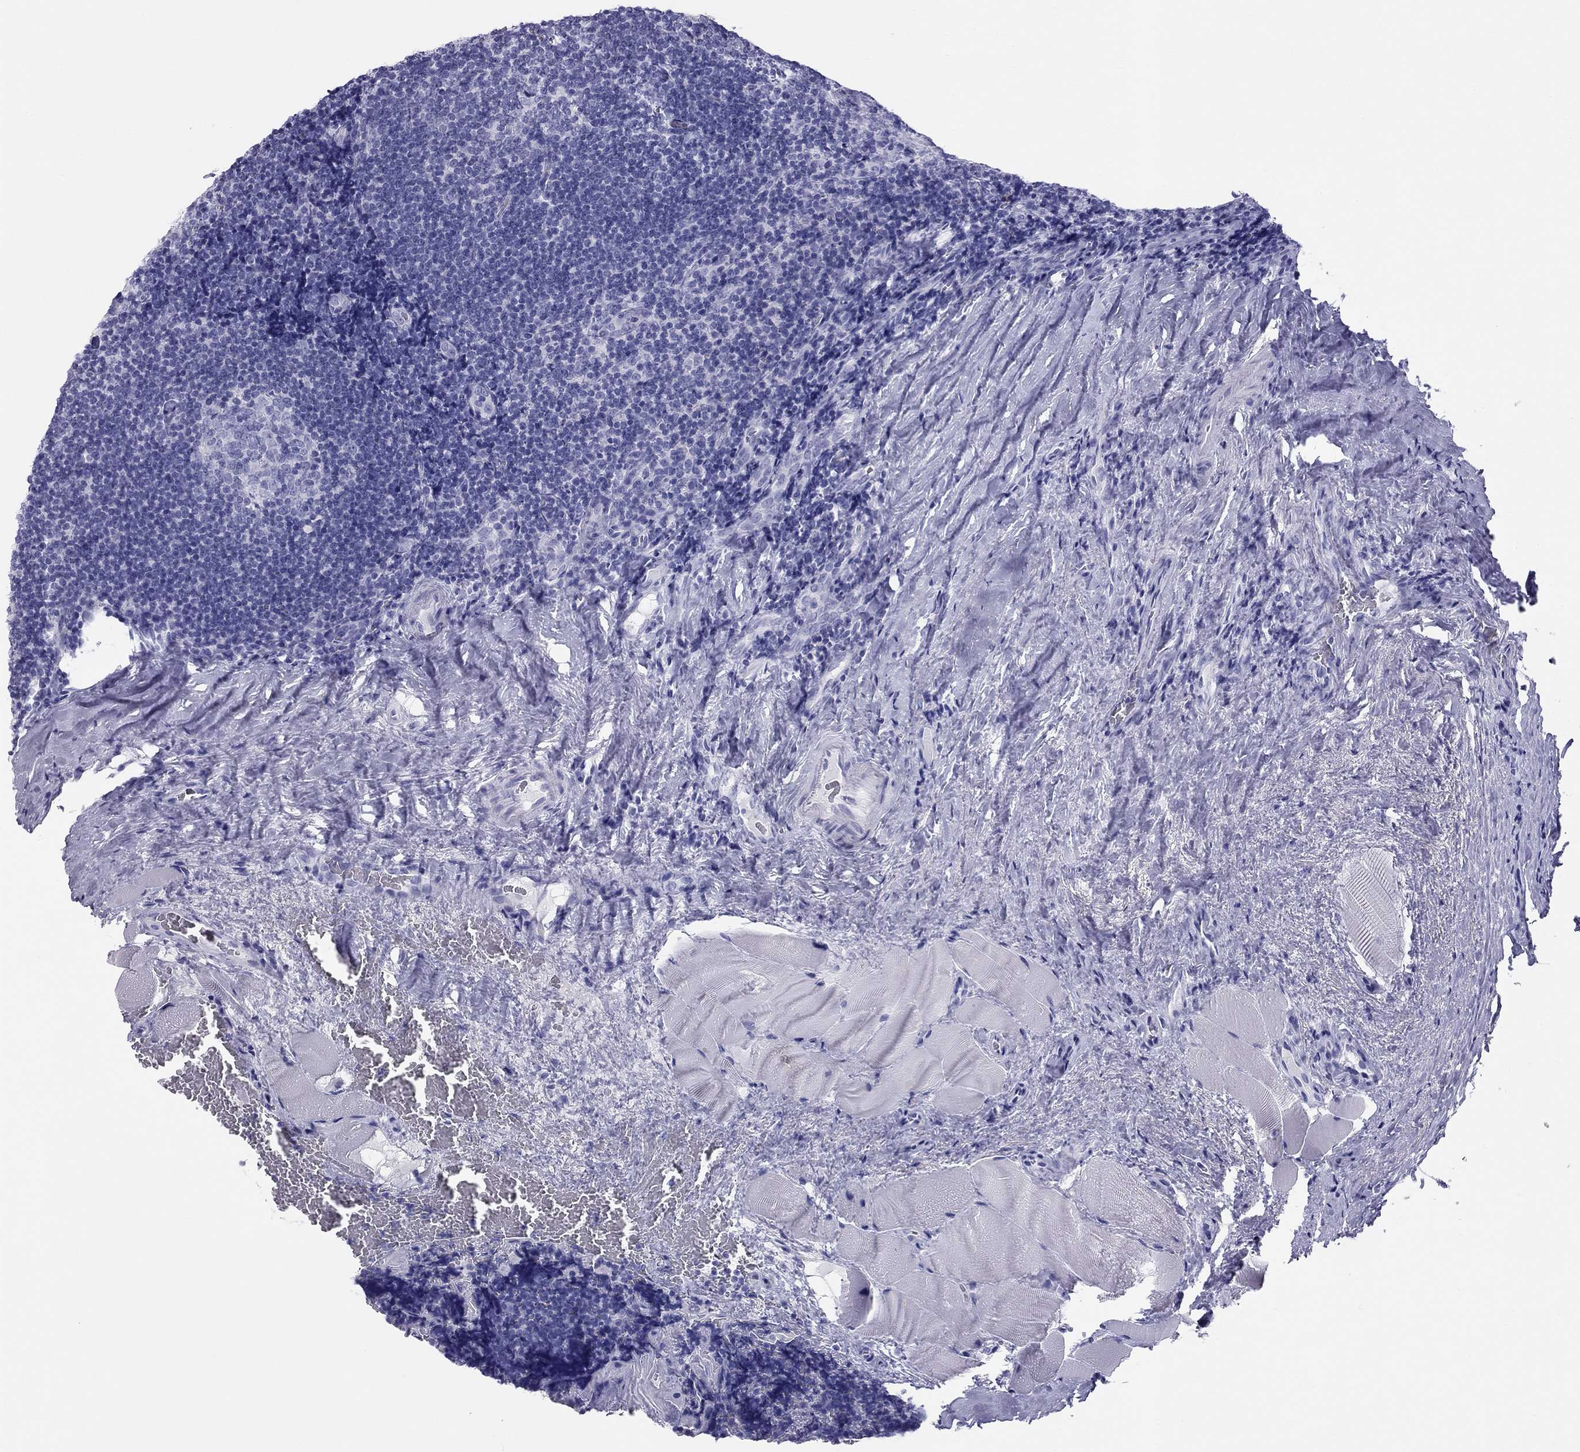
{"staining": {"intensity": "negative", "quantity": "none", "location": "none"}, "tissue": "tonsil", "cell_type": "Germinal center cells", "image_type": "normal", "snomed": [{"axis": "morphology", "description": "Normal tissue, NOS"}, {"axis": "morphology", "description": "Inflammation, NOS"}, {"axis": "topography", "description": "Tonsil"}], "caption": "A micrograph of tonsil stained for a protein exhibits no brown staining in germinal center cells. (Immunohistochemistry, brightfield microscopy, high magnification).", "gene": "TRPM3", "patient": {"sex": "female", "age": 31}}